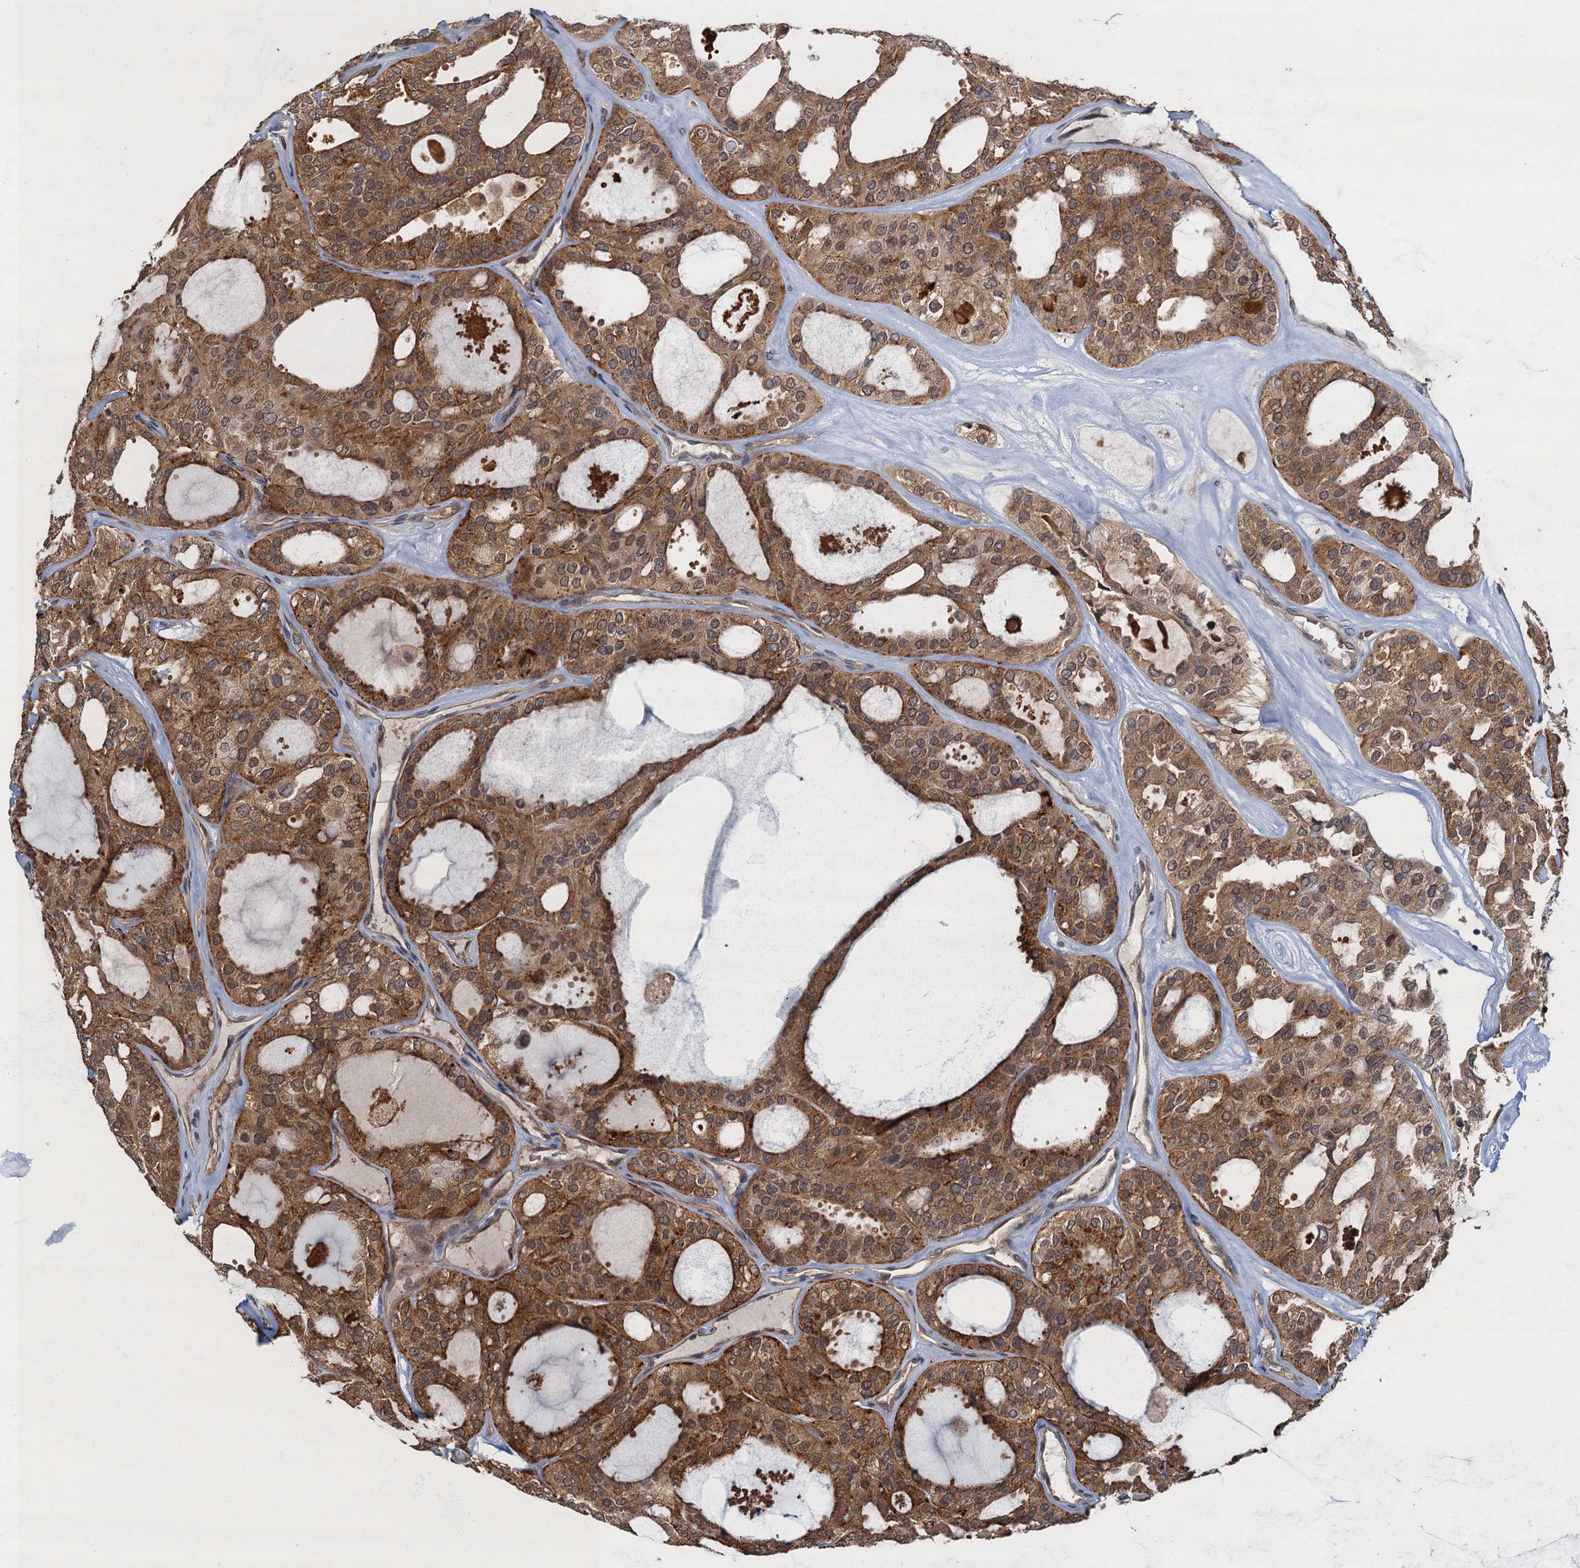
{"staining": {"intensity": "moderate", "quantity": ">75%", "location": "cytoplasmic/membranous,nuclear"}, "tissue": "thyroid cancer", "cell_type": "Tumor cells", "image_type": "cancer", "snomed": [{"axis": "morphology", "description": "Follicular adenoma carcinoma, NOS"}, {"axis": "topography", "description": "Thyroid gland"}], "caption": "Brown immunohistochemical staining in thyroid cancer (follicular adenoma carcinoma) demonstrates moderate cytoplasmic/membranous and nuclear expression in approximately >75% of tumor cells. The staining was performed using DAB, with brown indicating positive protein expression. Nuclei are stained blue with hematoxylin.", "gene": "TBCK", "patient": {"sex": "male", "age": 75}}